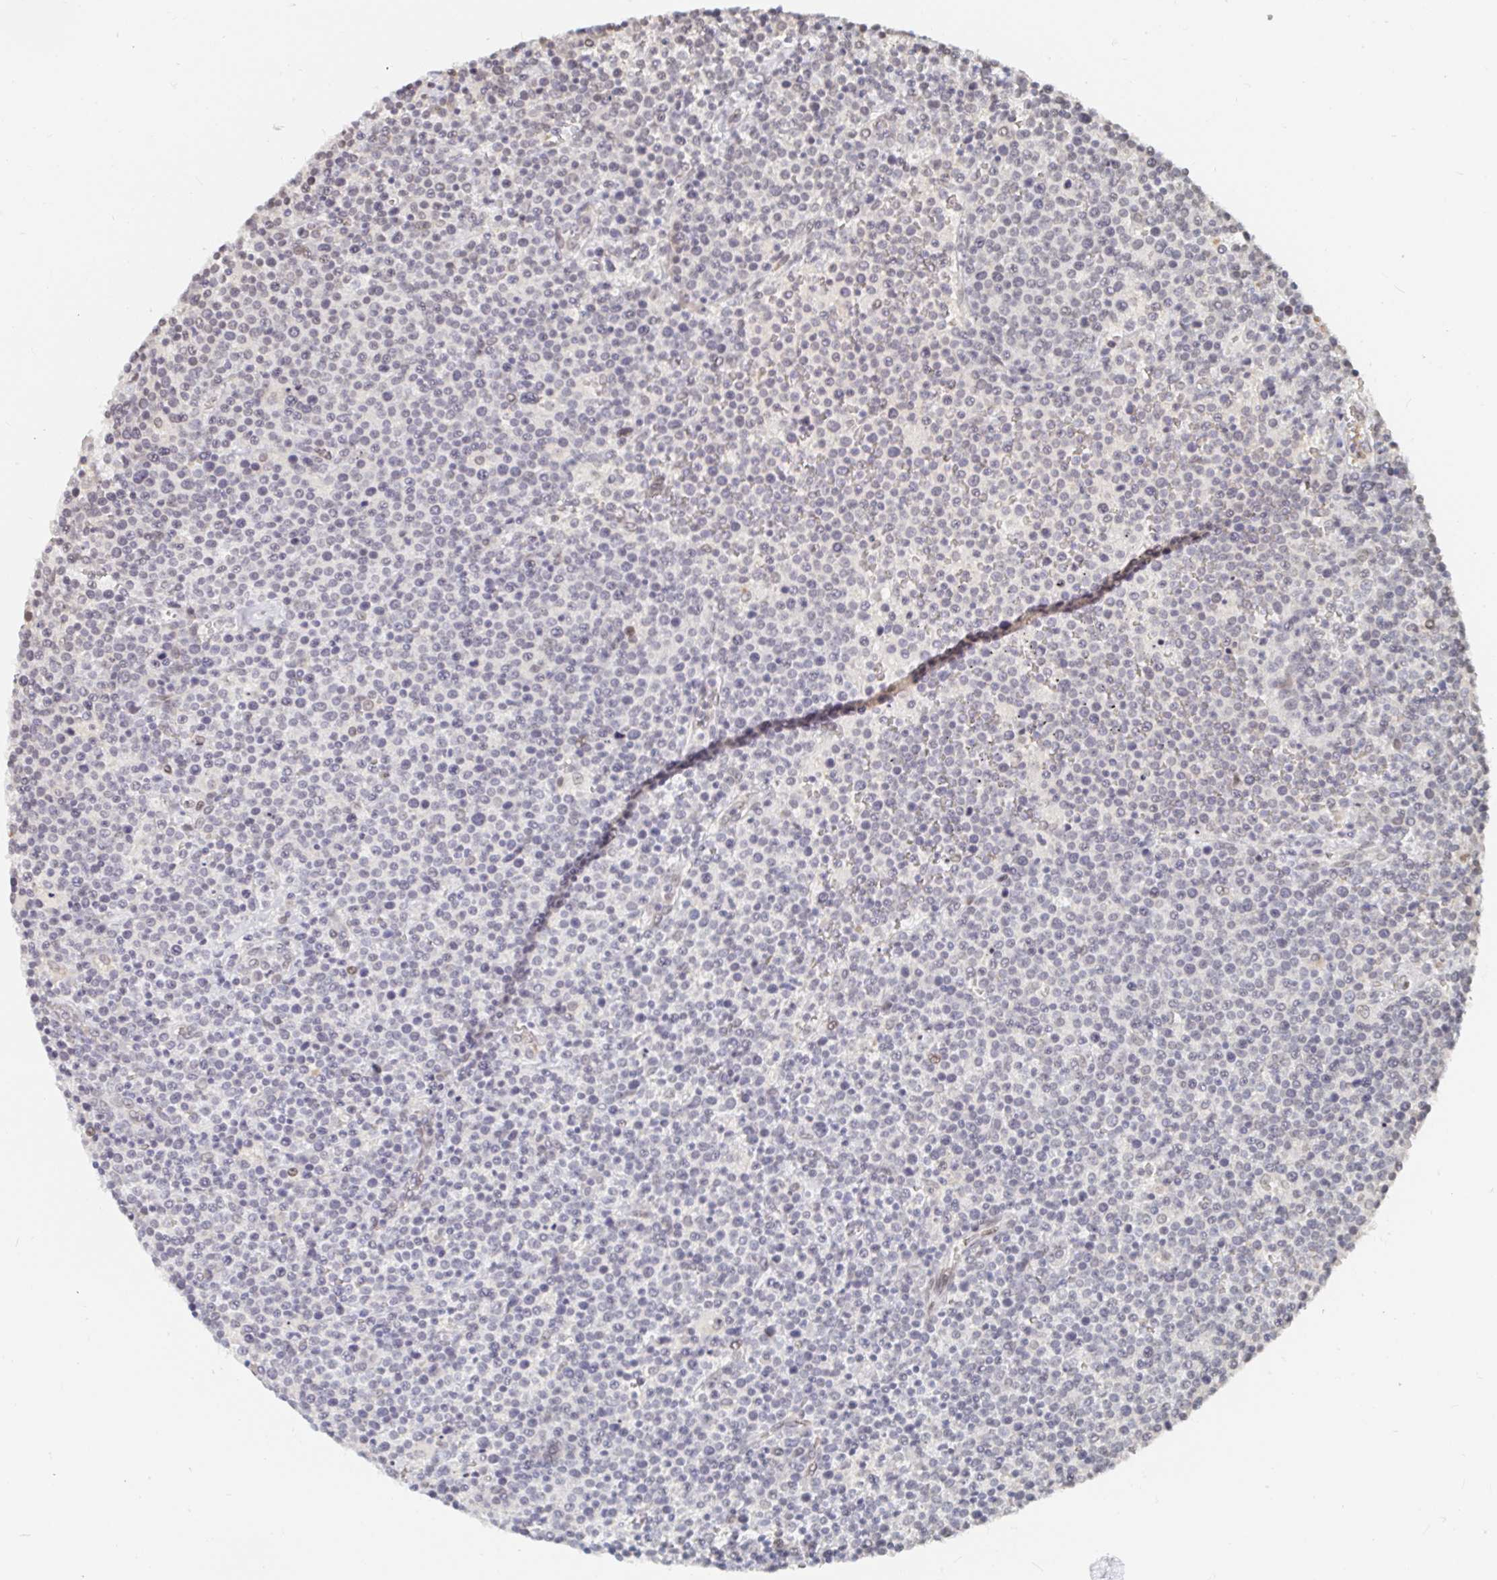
{"staining": {"intensity": "negative", "quantity": "none", "location": "none"}, "tissue": "lymphoma", "cell_type": "Tumor cells", "image_type": "cancer", "snomed": [{"axis": "morphology", "description": "Malignant lymphoma, non-Hodgkin's type, High grade"}, {"axis": "topography", "description": "Lymph node"}], "caption": "Tumor cells show no significant expression in lymphoma. (DAB immunohistochemistry (IHC) visualized using brightfield microscopy, high magnification).", "gene": "CHD2", "patient": {"sex": "male", "age": 61}}